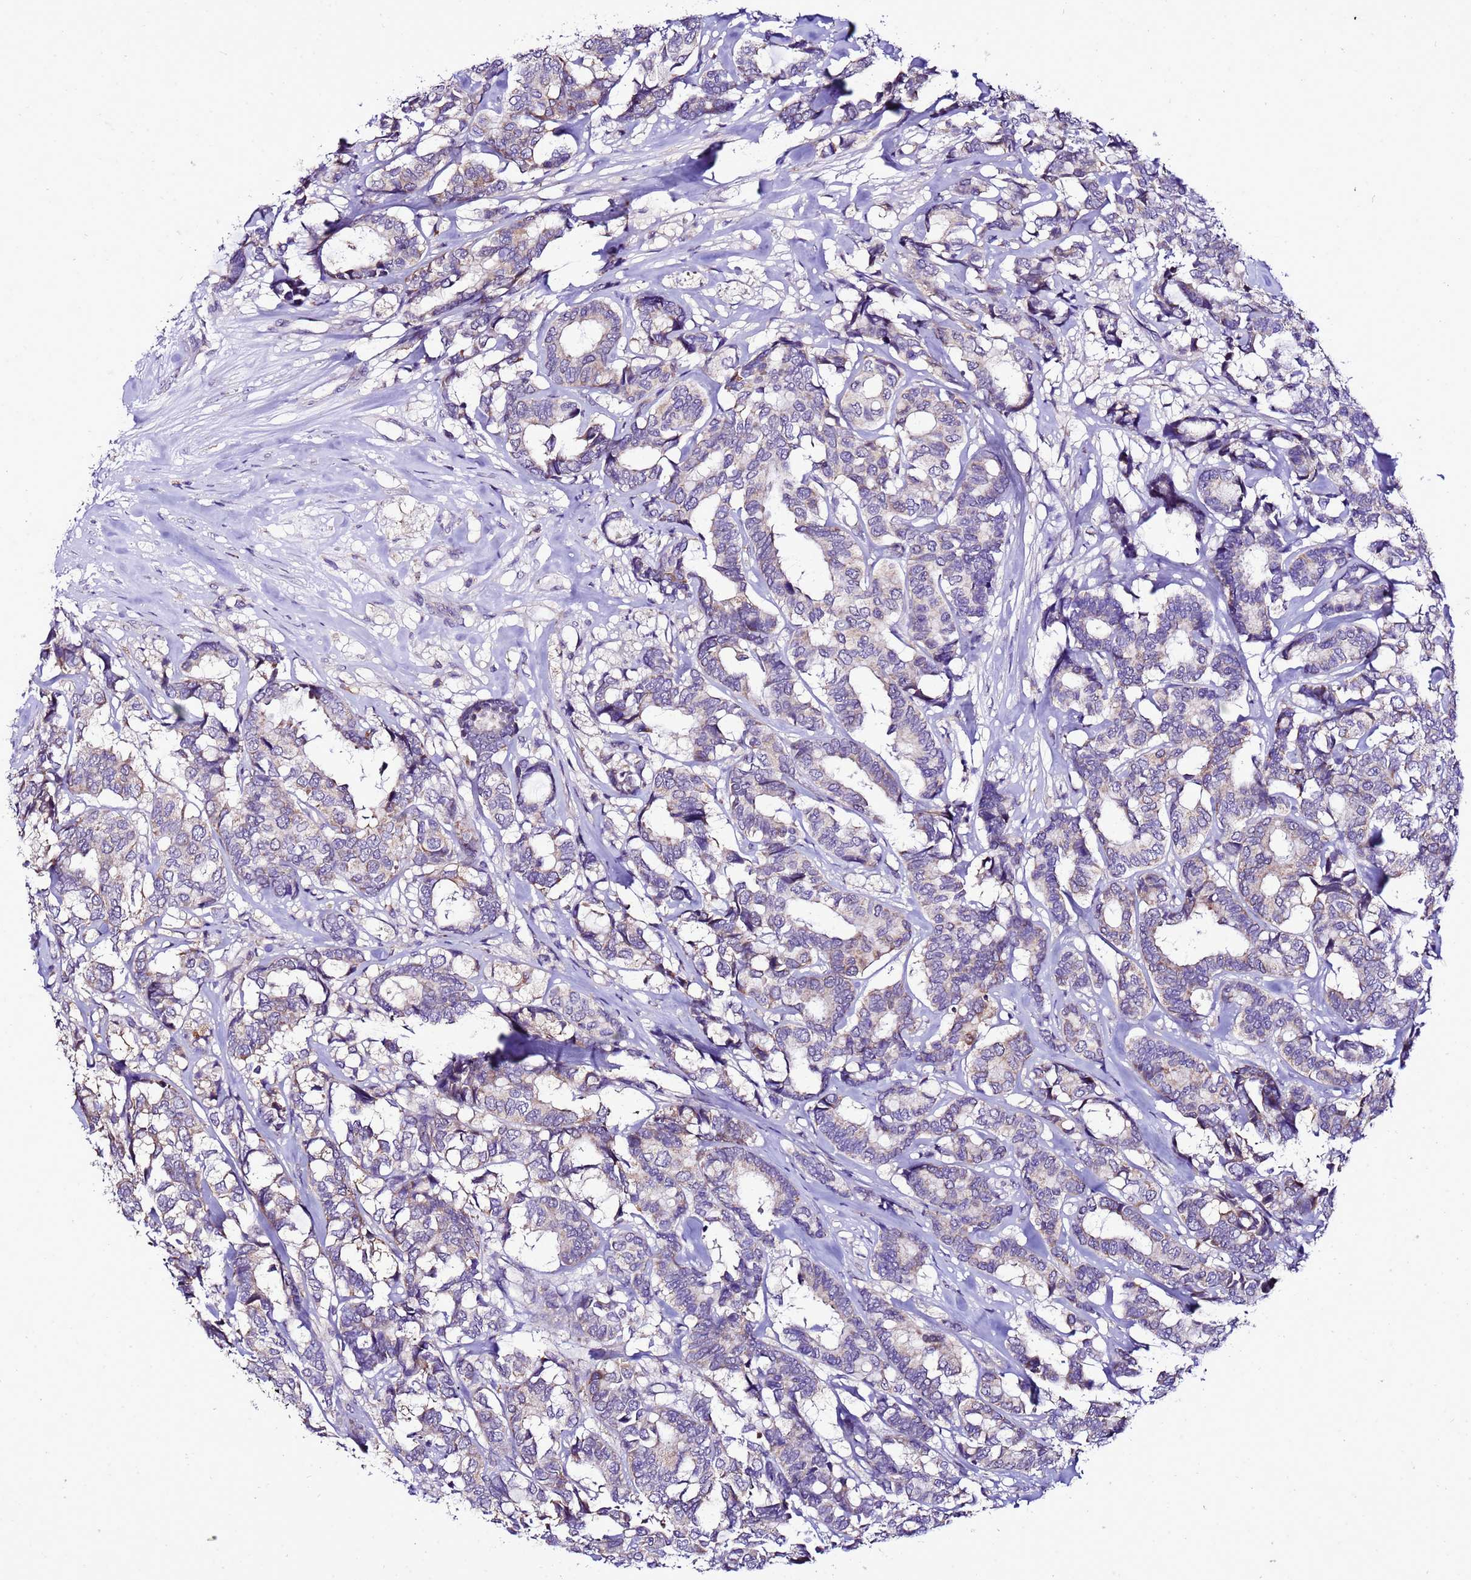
{"staining": {"intensity": "weak", "quantity": "<25%", "location": "cytoplasmic/membranous"}, "tissue": "breast cancer", "cell_type": "Tumor cells", "image_type": "cancer", "snomed": [{"axis": "morphology", "description": "Duct carcinoma"}, {"axis": "topography", "description": "Breast"}], "caption": "This is a photomicrograph of immunohistochemistry staining of breast infiltrating ductal carcinoma, which shows no staining in tumor cells.", "gene": "DPH6", "patient": {"sex": "female", "age": 87}}